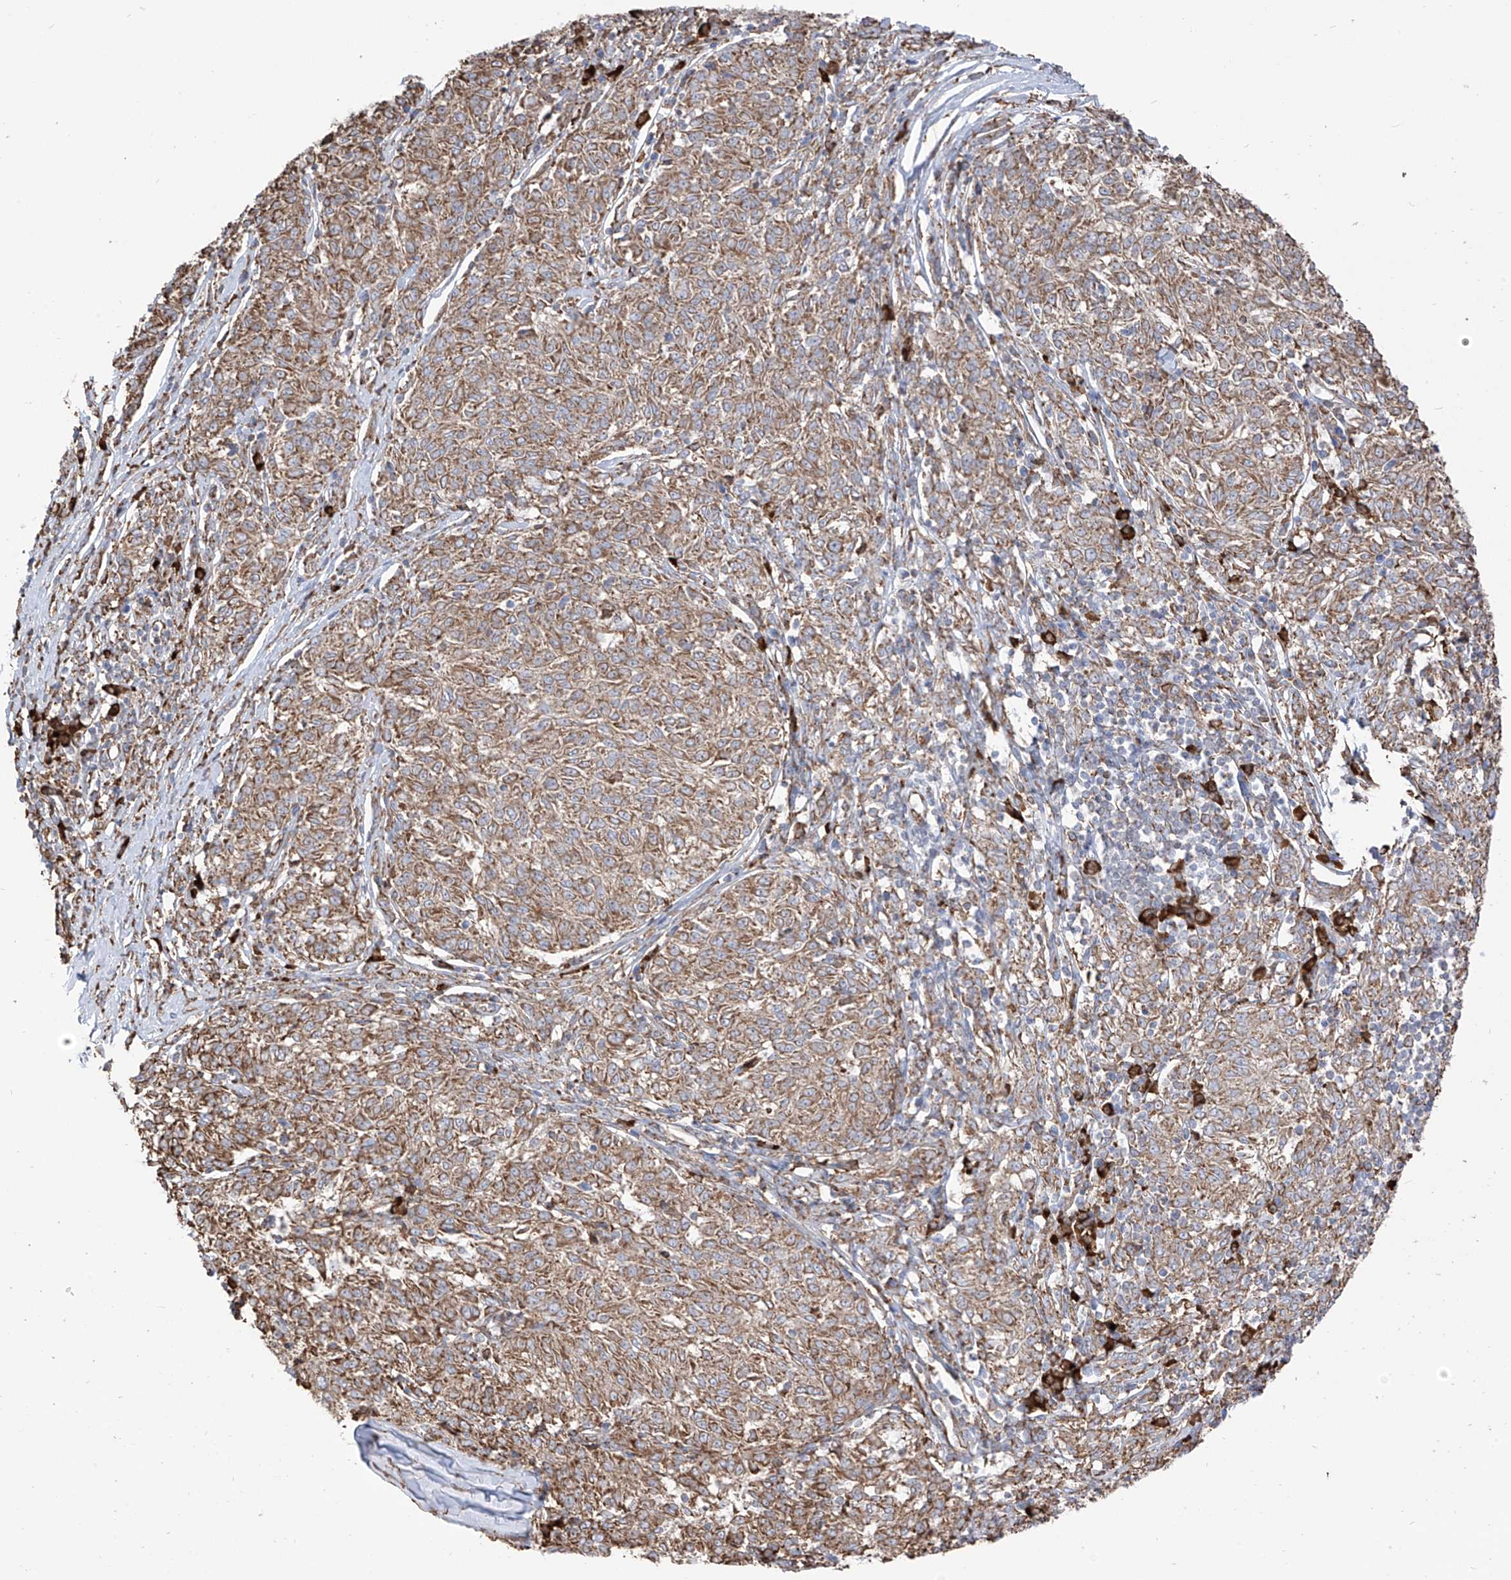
{"staining": {"intensity": "moderate", "quantity": ">75%", "location": "cytoplasmic/membranous"}, "tissue": "melanoma", "cell_type": "Tumor cells", "image_type": "cancer", "snomed": [{"axis": "morphology", "description": "Malignant melanoma, NOS"}, {"axis": "topography", "description": "Skin"}], "caption": "Human malignant melanoma stained with a brown dye displays moderate cytoplasmic/membranous positive staining in approximately >75% of tumor cells.", "gene": "PDIA6", "patient": {"sex": "female", "age": 72}}